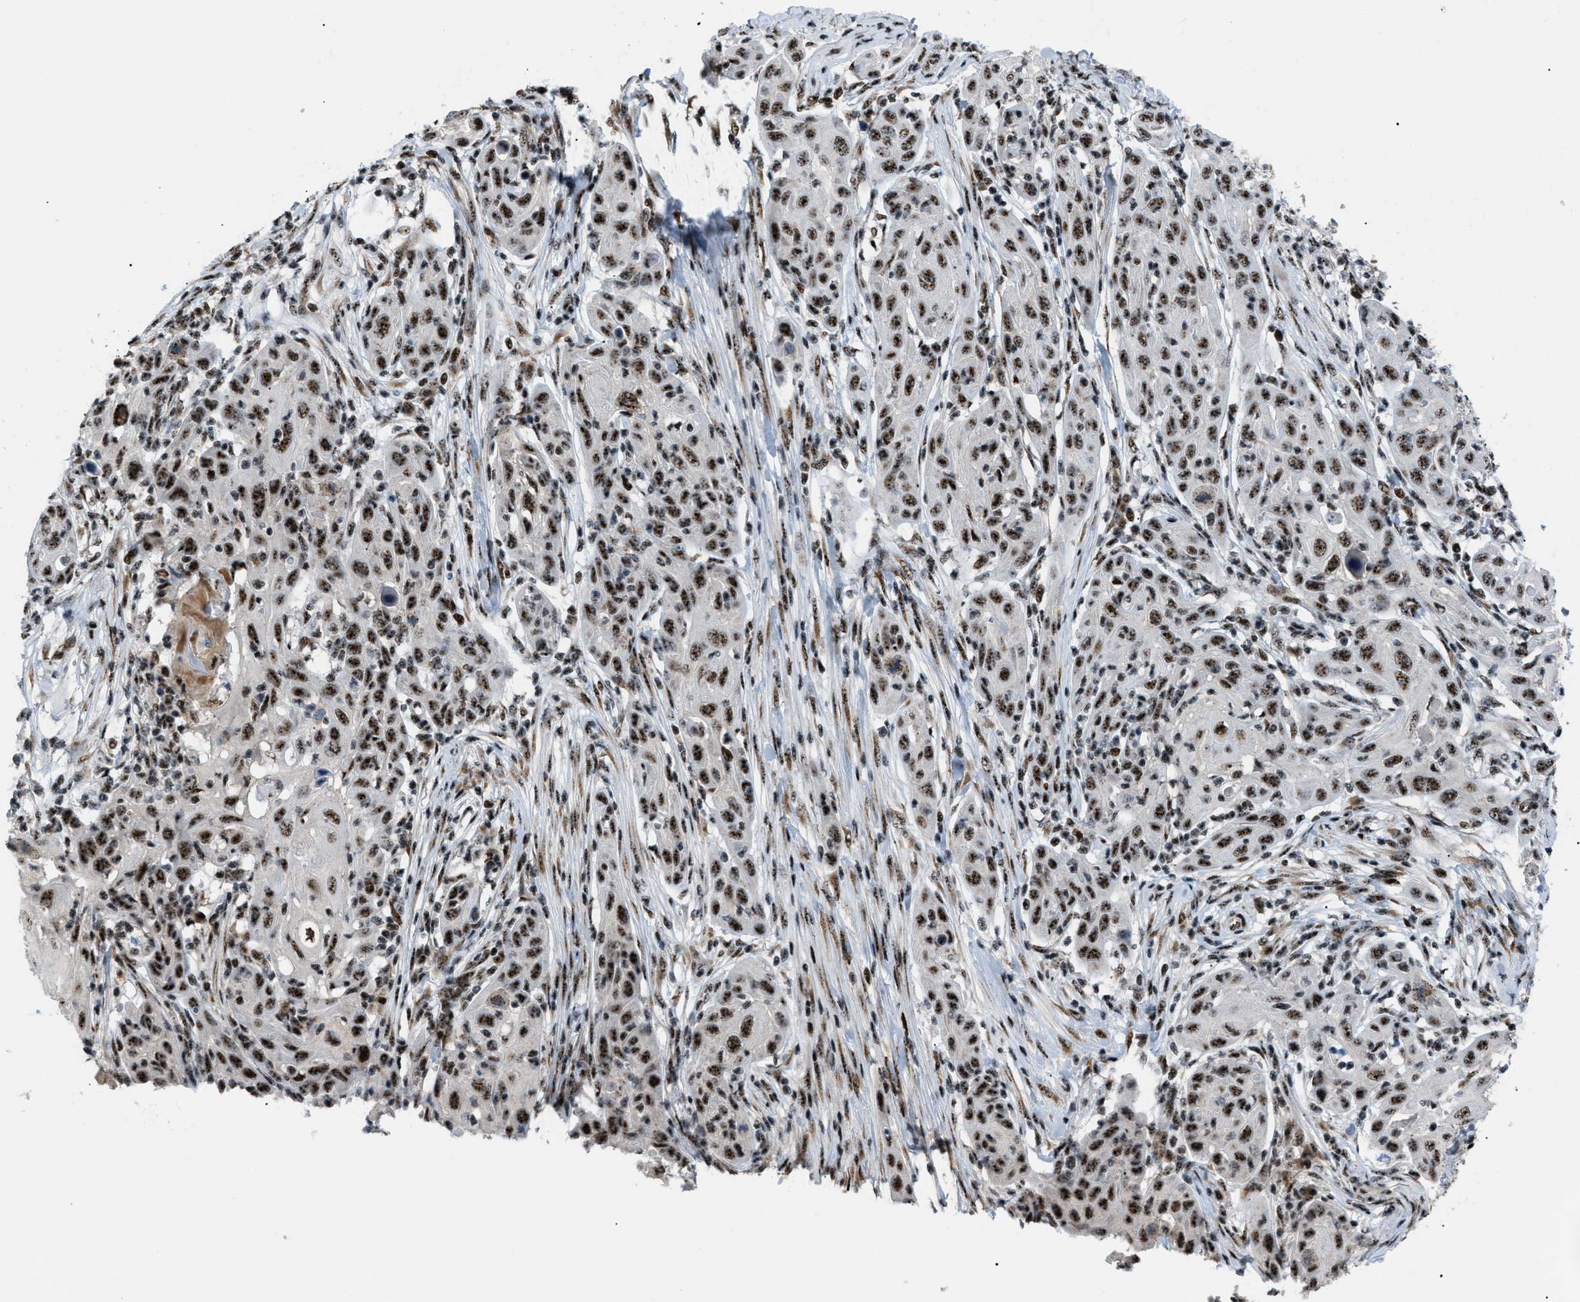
{"staining": {"intensity": "strong", "quantity": ">75%", "location": "nuclear"}, "tissue": "skin cancer", "cell_type": "Tumor cells", "image_type": "cancer", "snomed": [{"axis": "morphology", "description": "Squamous cell carcinoma, NOS"}, {"axis": "topography", "description": "Skin"}], "caption": "Immunohistochemical staining of squamous cell carcinoma (skin) reveals strong nuclear protein positivity in about >75% of tumor cells.", "gene": "CDR2", "patient": {"sex": "female", "age": 88}}